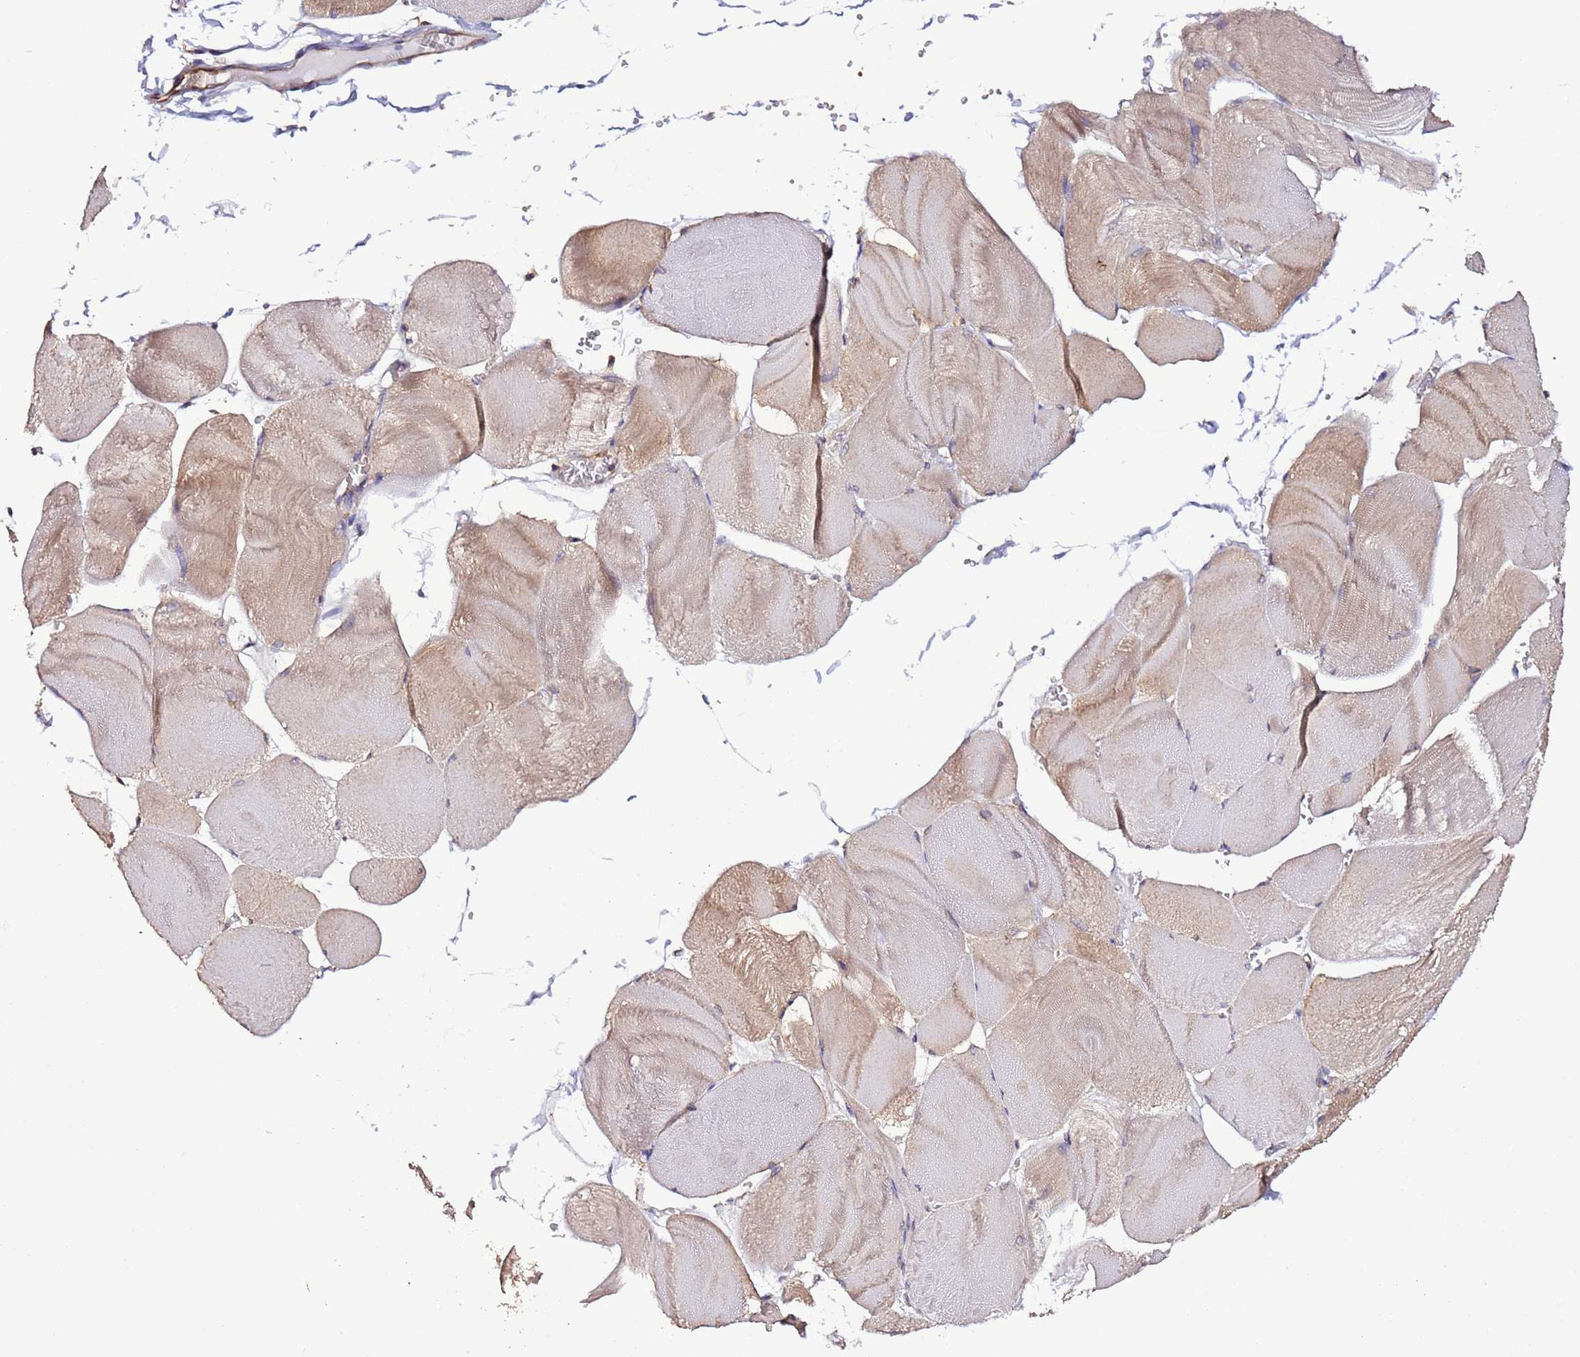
{"staining": {"intensity": "moderate", "quantity": "<25%", "location": "cytoplasmic/membranous"}, "tissue": "skeletal muscle", "cell_type": "Myocytes", "image_type": "normal", "snomed": [{"axis": "morphology", "description": "Normal tissue, NOS"}, {"axis": "morphology", "description": "Basal cell carcinoma"}, {"axis": "topography", "description": "Skeletal muscle"}], "caption": "Moderate cytoplasmic/membranous protein staining is appreciated in approximately <25% of myocytes in skeletal muscle.", "gene": "SLC41A3", "patient": {"sex": "female", "age": 64}}